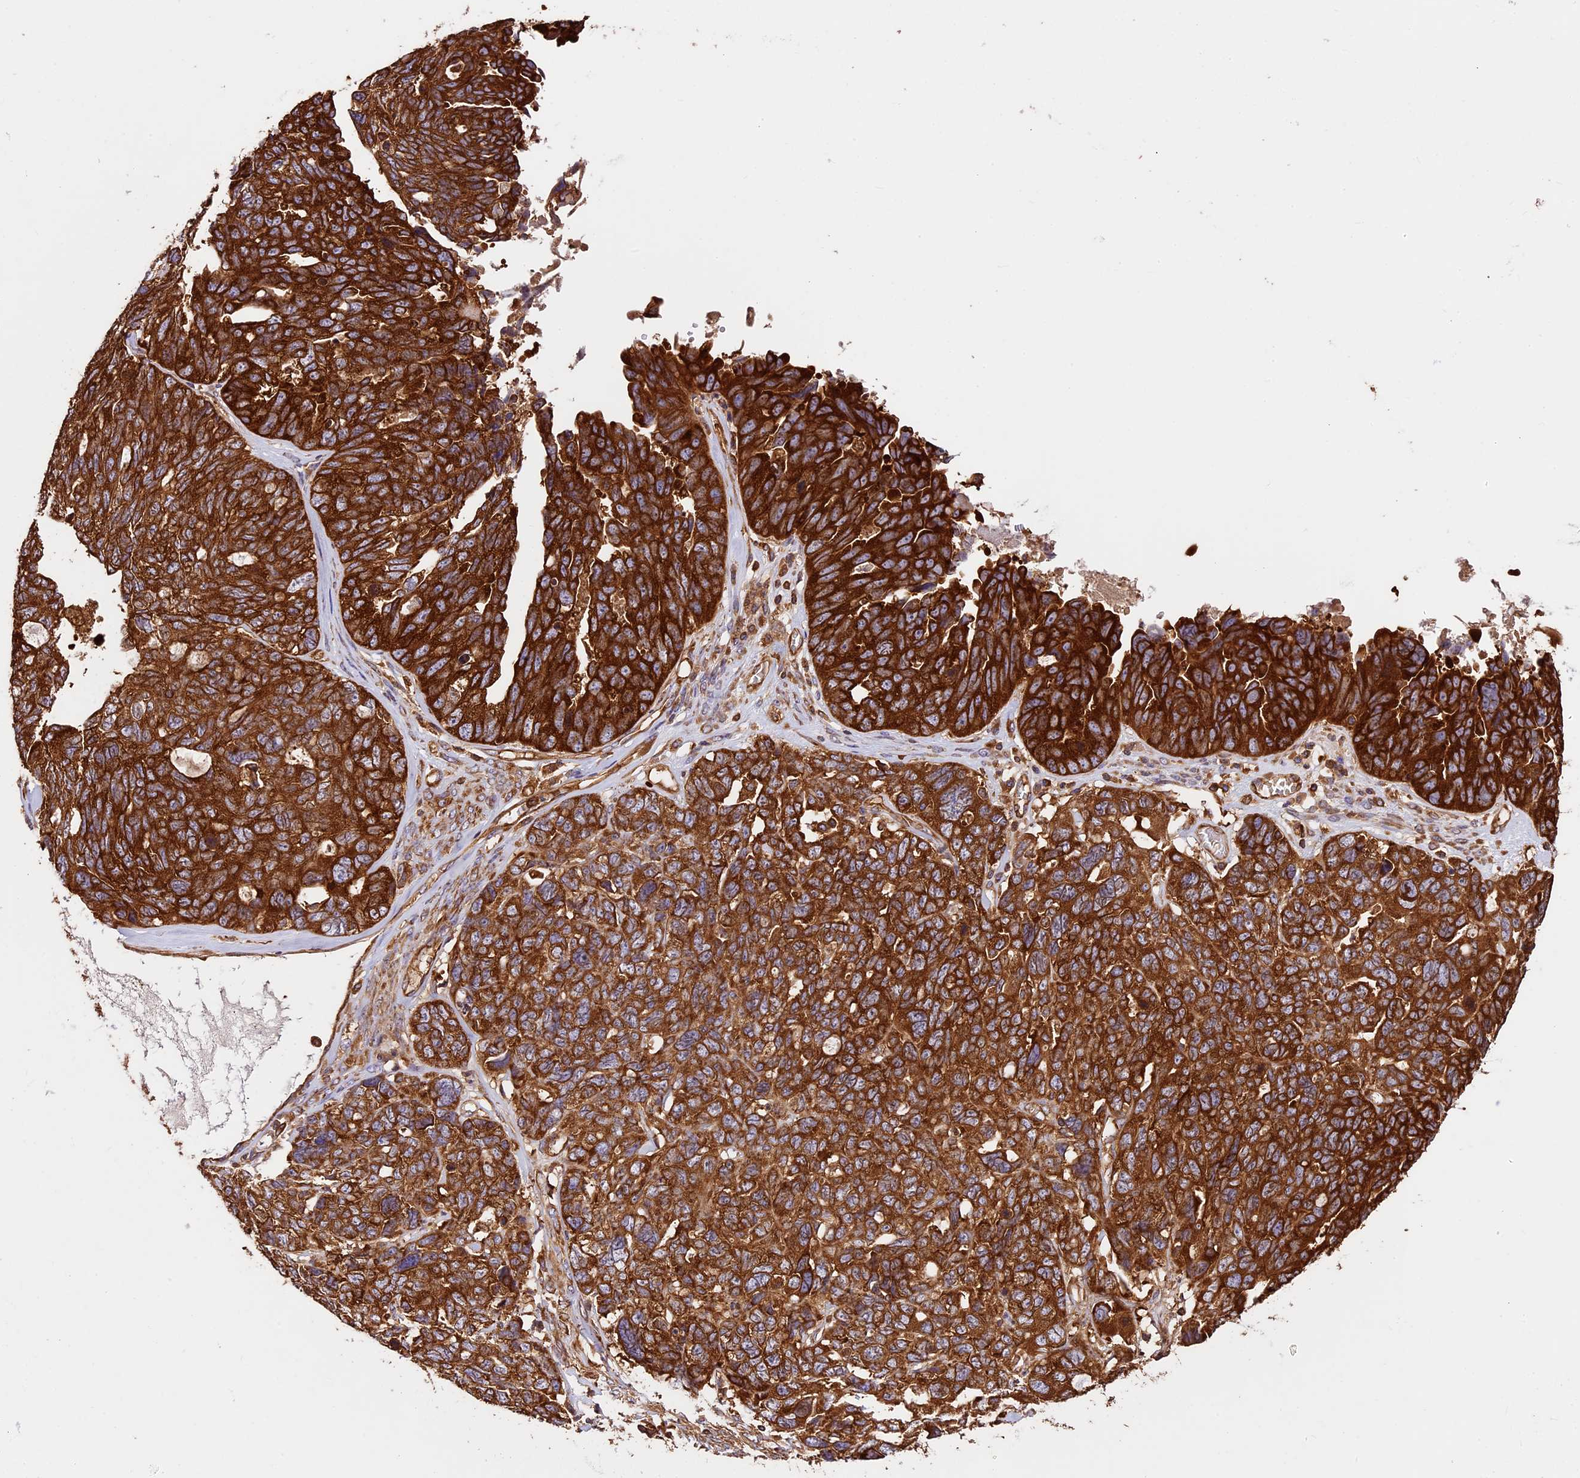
{"staining": {"intensity": "strong", "quantity": ">75%", "location": "cytoplasmic/membranous"}, "tissue": "ovarian cancer", "cell_type": "Tumor cells", "image_type": "cancer", "snomed": [{"axis": "morphology", "description": "Cystadenocarcinoma, serous, NOS"}, {"axis": "topography", "description": "Ovary"}], "caption": "The immunohistochemical stain highlights strong cytoplasmic/membranous staining in tumor cells of serous cystadenocarcinoma (ovarian) tissue.", "gene": "KARS1", "patient": {"sex": "female", "age": 79}}